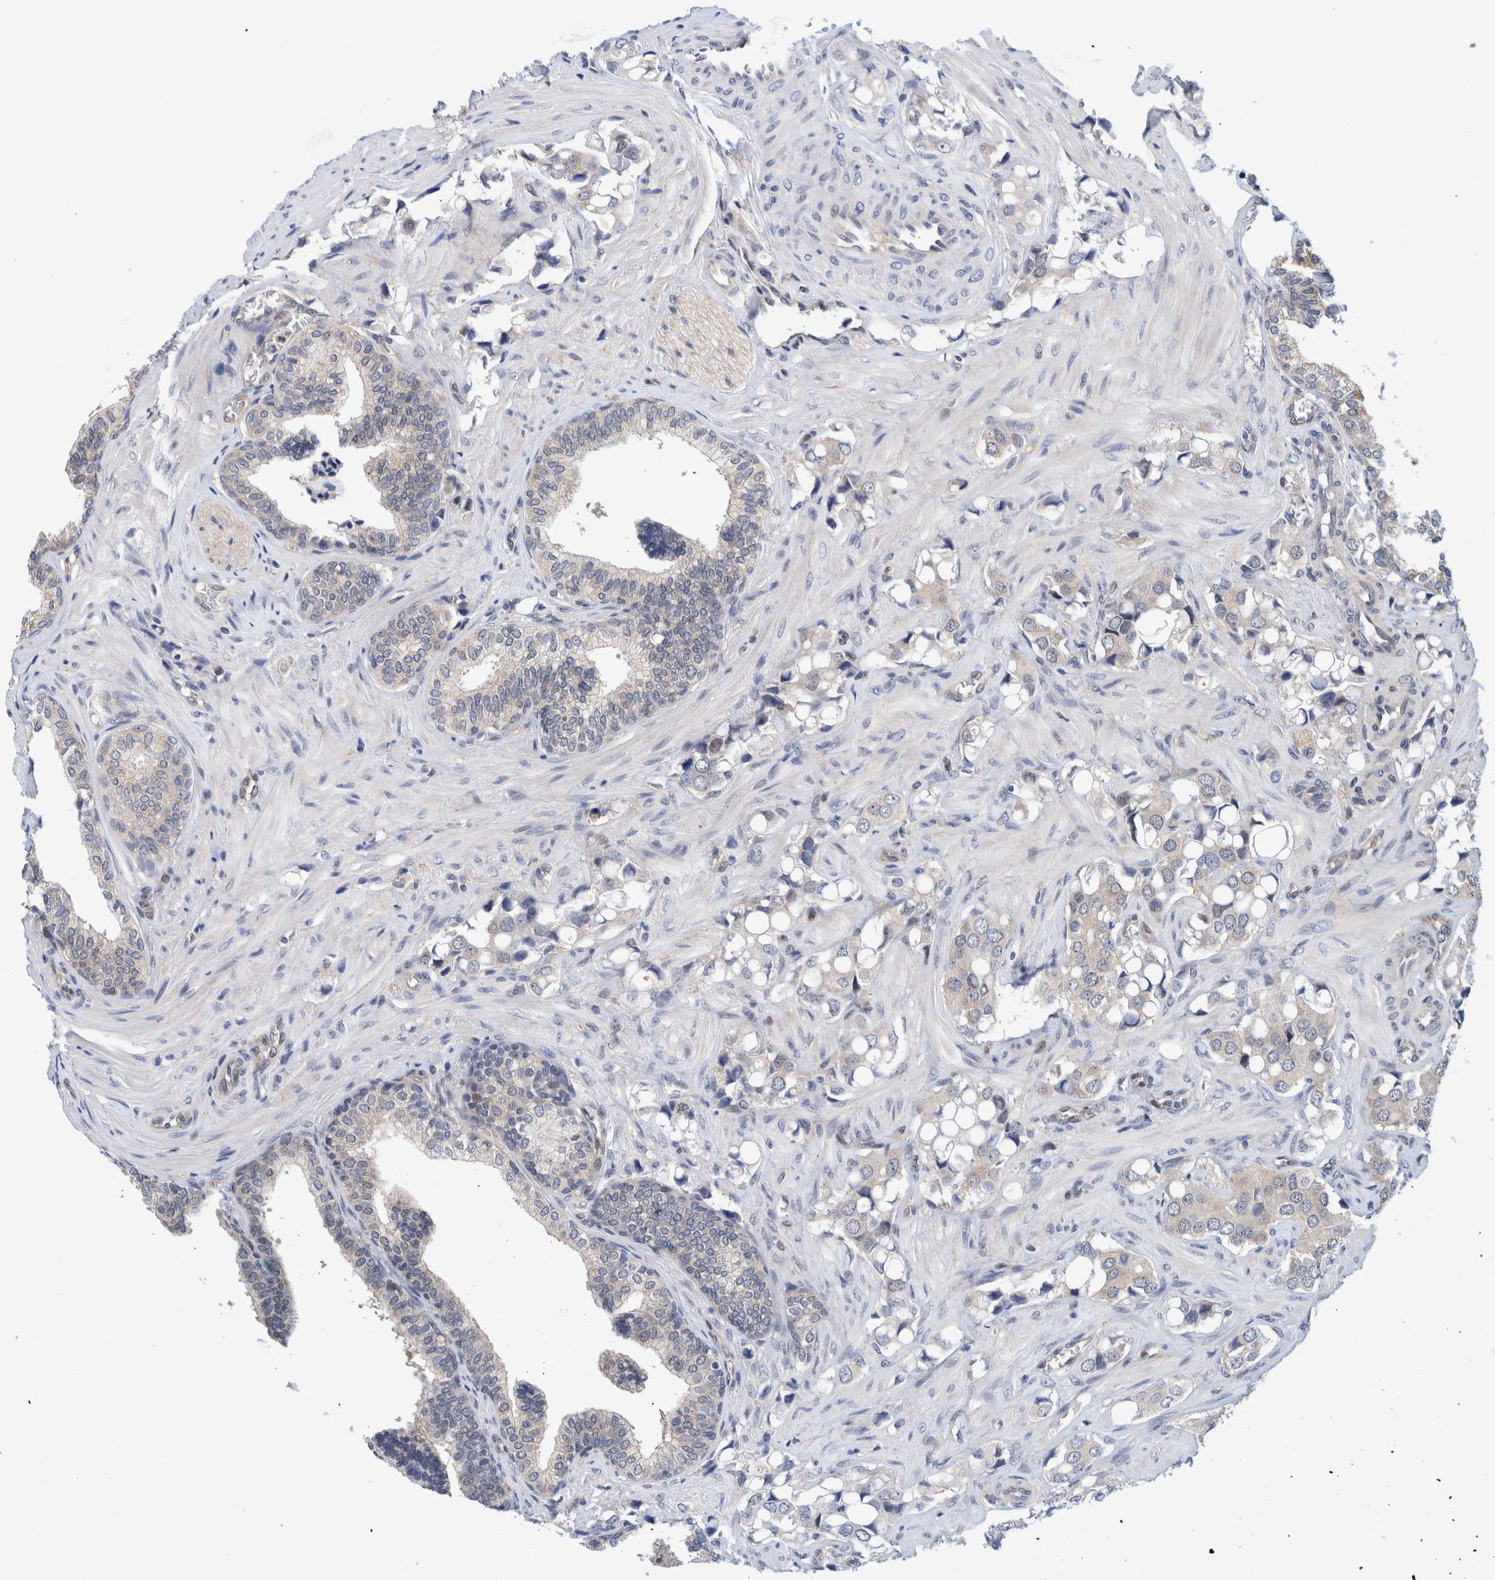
{"staining": {"intensity": "negative", "quantity": "none", "location": "none"}, "tissue": "prostate cancer", "cell_type": "Tumor cells", "image_type": "cancer", "snomed": [{"axis": "morphology", "description": "Adenocarcinoma, High grade"}, {"axis": "topography", "description": "Prostate"}], "caption": "Prostate cancer (adenocarcinoma (high-grade)) was stained to show a protein in brown. There is no significant expression in tumor cells.", "gene": "PFAS", "patient": {"sex": "male", "age": 52}}